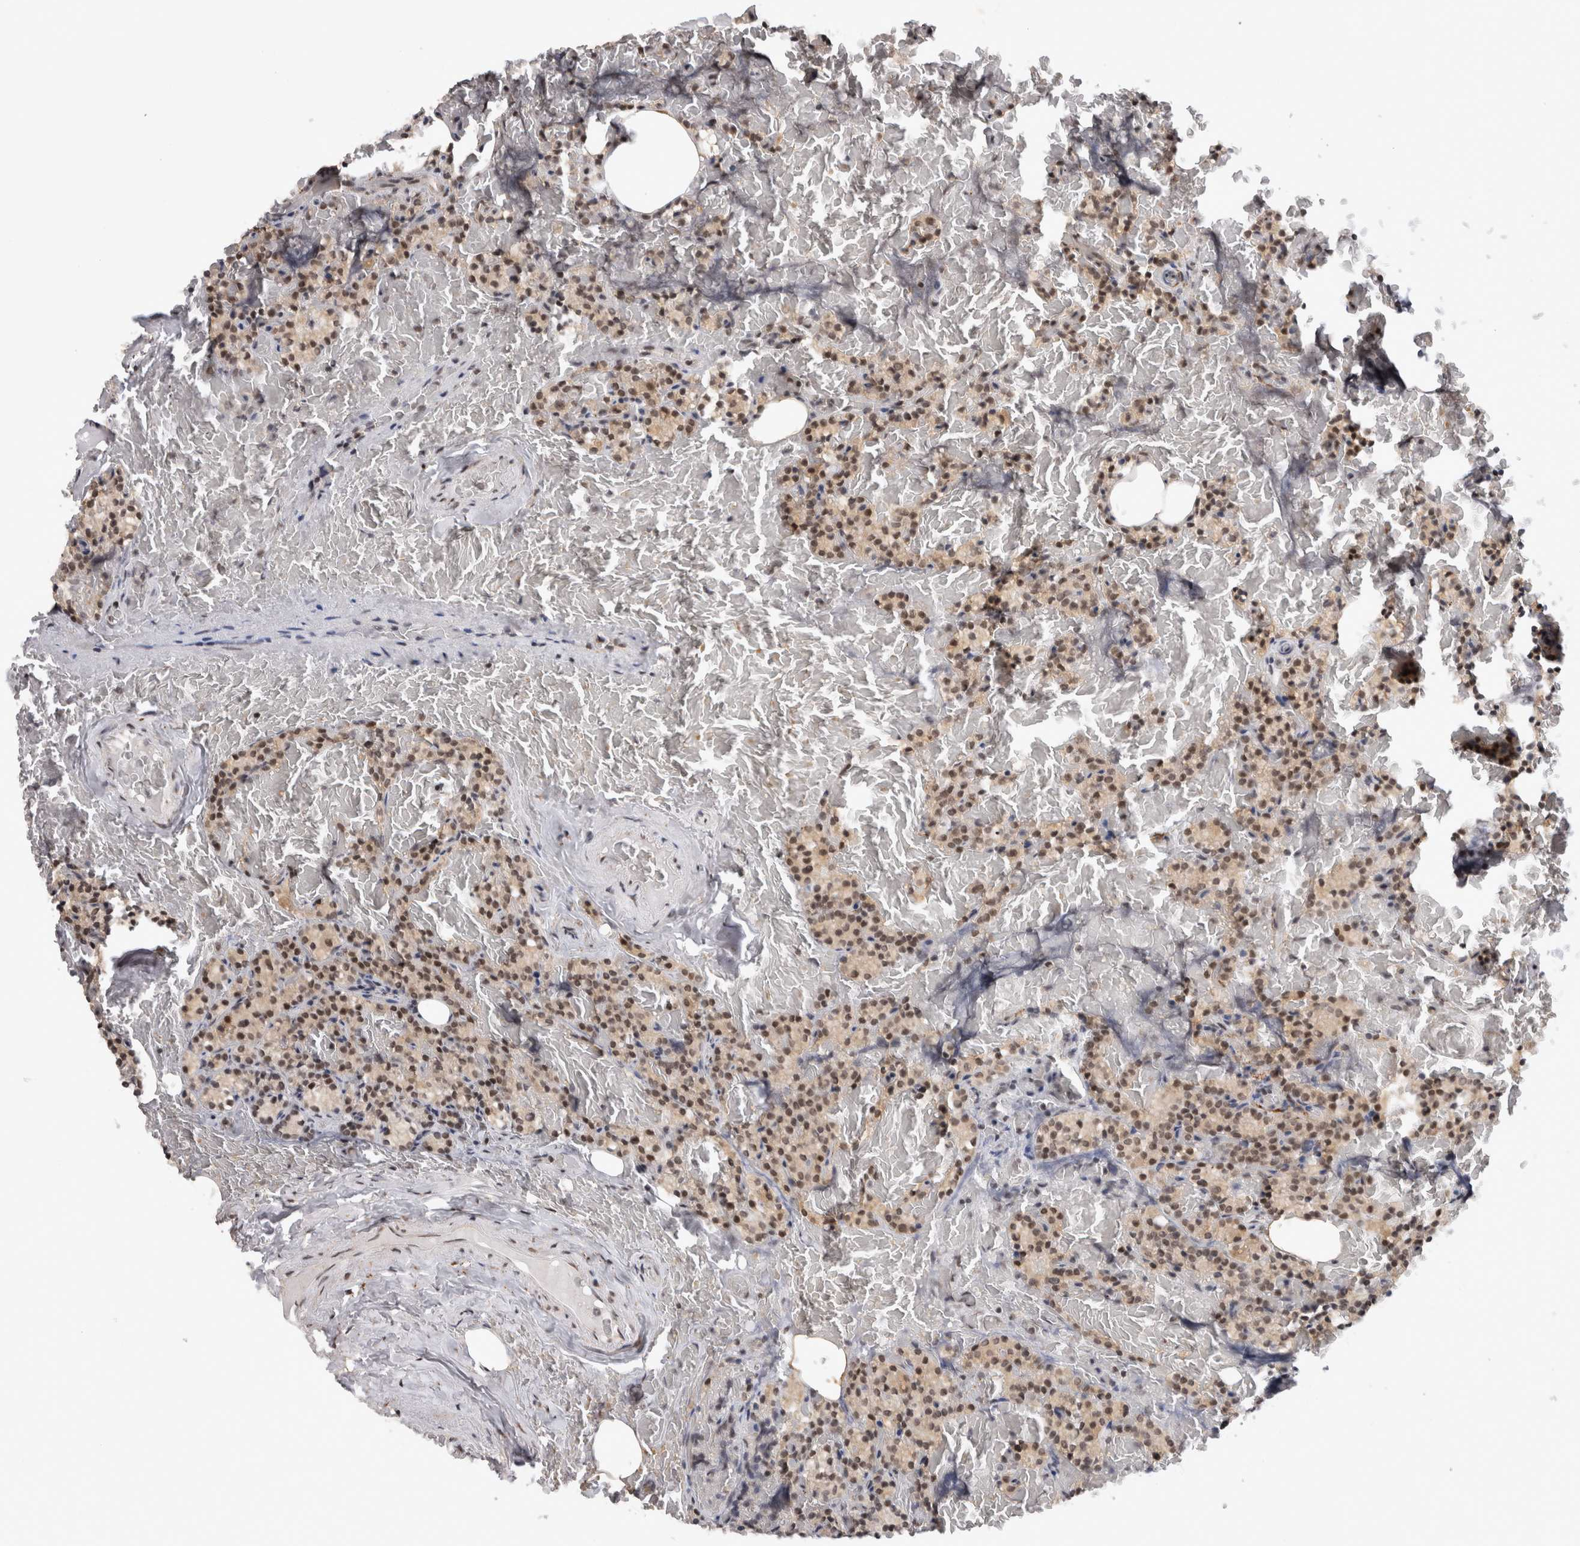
{"staining": {"intensity": "moderate", "quantity": "25%-75%", "location": "cytoplasmic/membranous,nuclear"}, "tissue": "parathyroid gland", "cell_type": "Glandular cells", "image_type": "normal", "snomed": [{"axis": "morphology", "description": "Normal tissue, NOS"}, {"axis": "topography", "description": "Parathyroid gland"}], "caption": "High-power microscopy captured an immunohistochemistry (IHC) micrograph of benign parathyroid gland, revealing moderate cytoplasmic/membranous,nuclear positivity in about 25%-75% of glandular cells. Nuclei are stained in blue.", "gene": "HESX1", "patient": {"sex": "female", "age": 78}}